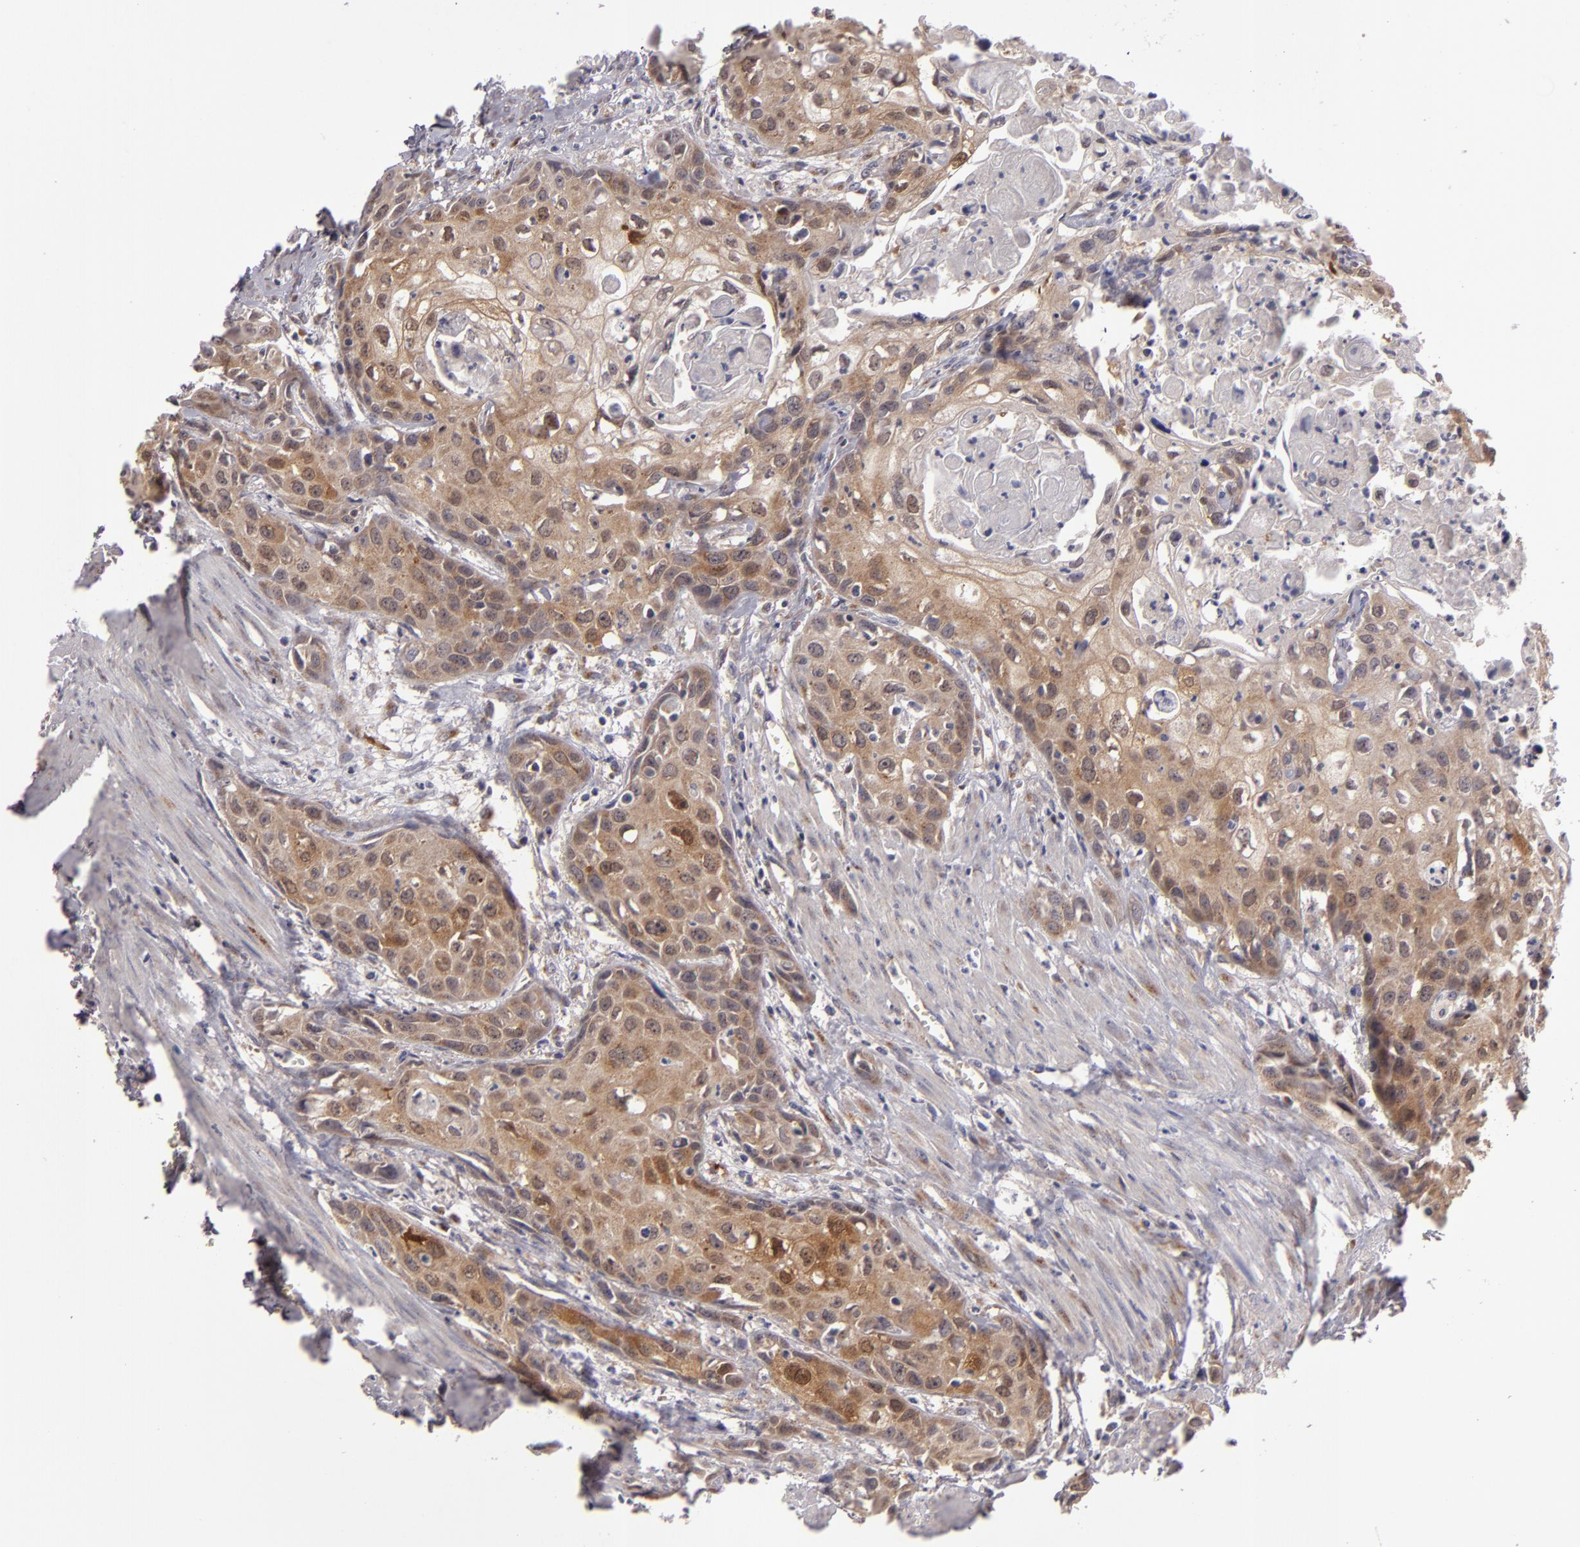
{"staining": {"intensity": "moderate", "quantity": ">75%", "location": "cytoplasmic/membranous"}, "tissue": "urothelial cancer", "cell_type": "Tumor cells", "image_type": "cancer", "snomed": [{"axis": "morphology", "description": "Urothelial carcinoma, High grade"}, {"axis": "topography", "description": "Urinary bladder"}], "caption": "IHC of high-grade urothelial carcinoma reveals medium levels of moderate cytoplasmic/membranous positivity in about >75% of tumor cells.", "gene": "SH2D4A", "patient": {"sex": "male", "age": 54}}